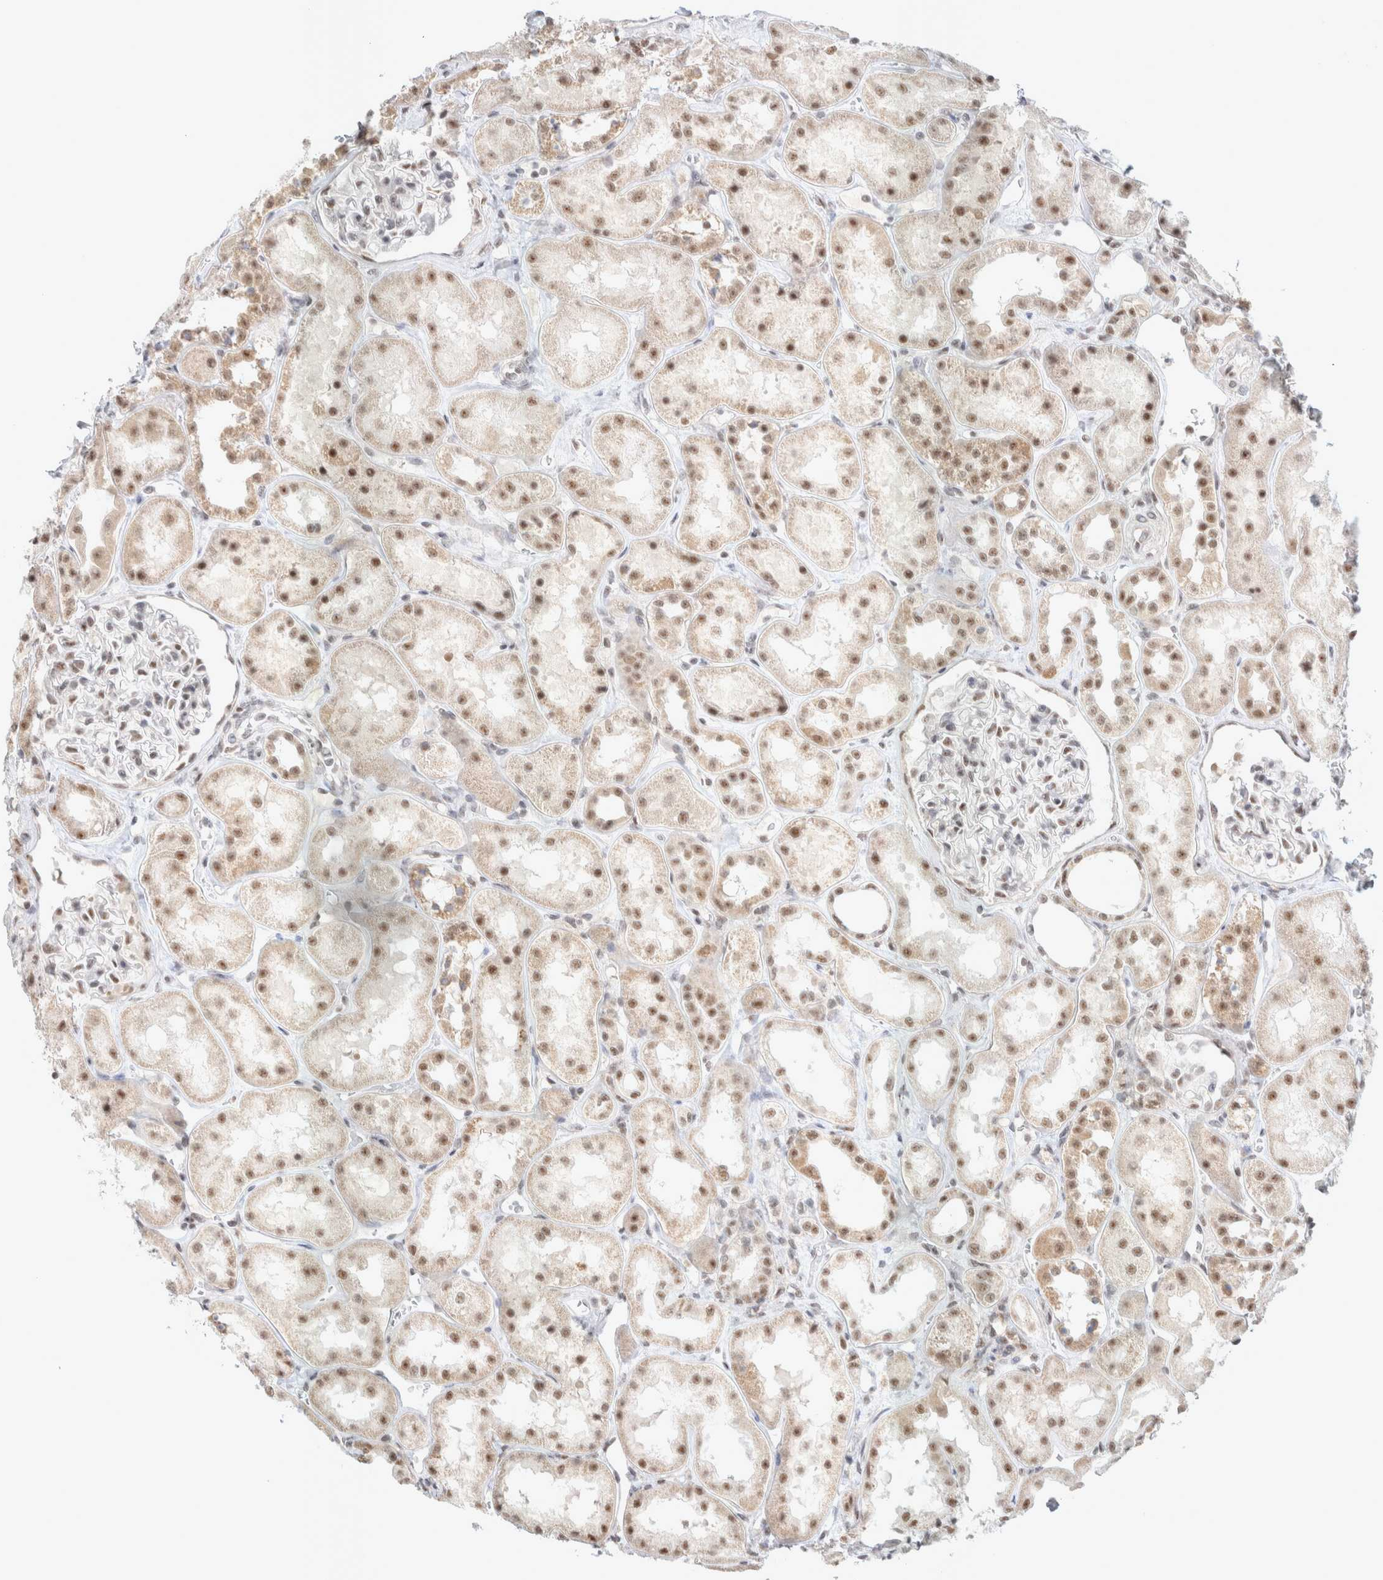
{"staining": {"intensity": "weak", "quantity": "25%-75%", "location": "nuclear"}, "tissue": "kidney", "cell_type": "Cells in glomeruli", "image_type": "normal", "snomed": [{"axis": "morphology", "description": "Normal tissue, NOS"}, {"axis": "topography", "description": "Kidney"}], "caption": "Benign kidney displays weak nuclear positivity in approximately 25%-75% of cells in glomeruli (brown staining indicates protein expression, while blue staining denotes nuclei)..", "gene": "TRMT12", "patient": {"sex": "male", "age": 70}}